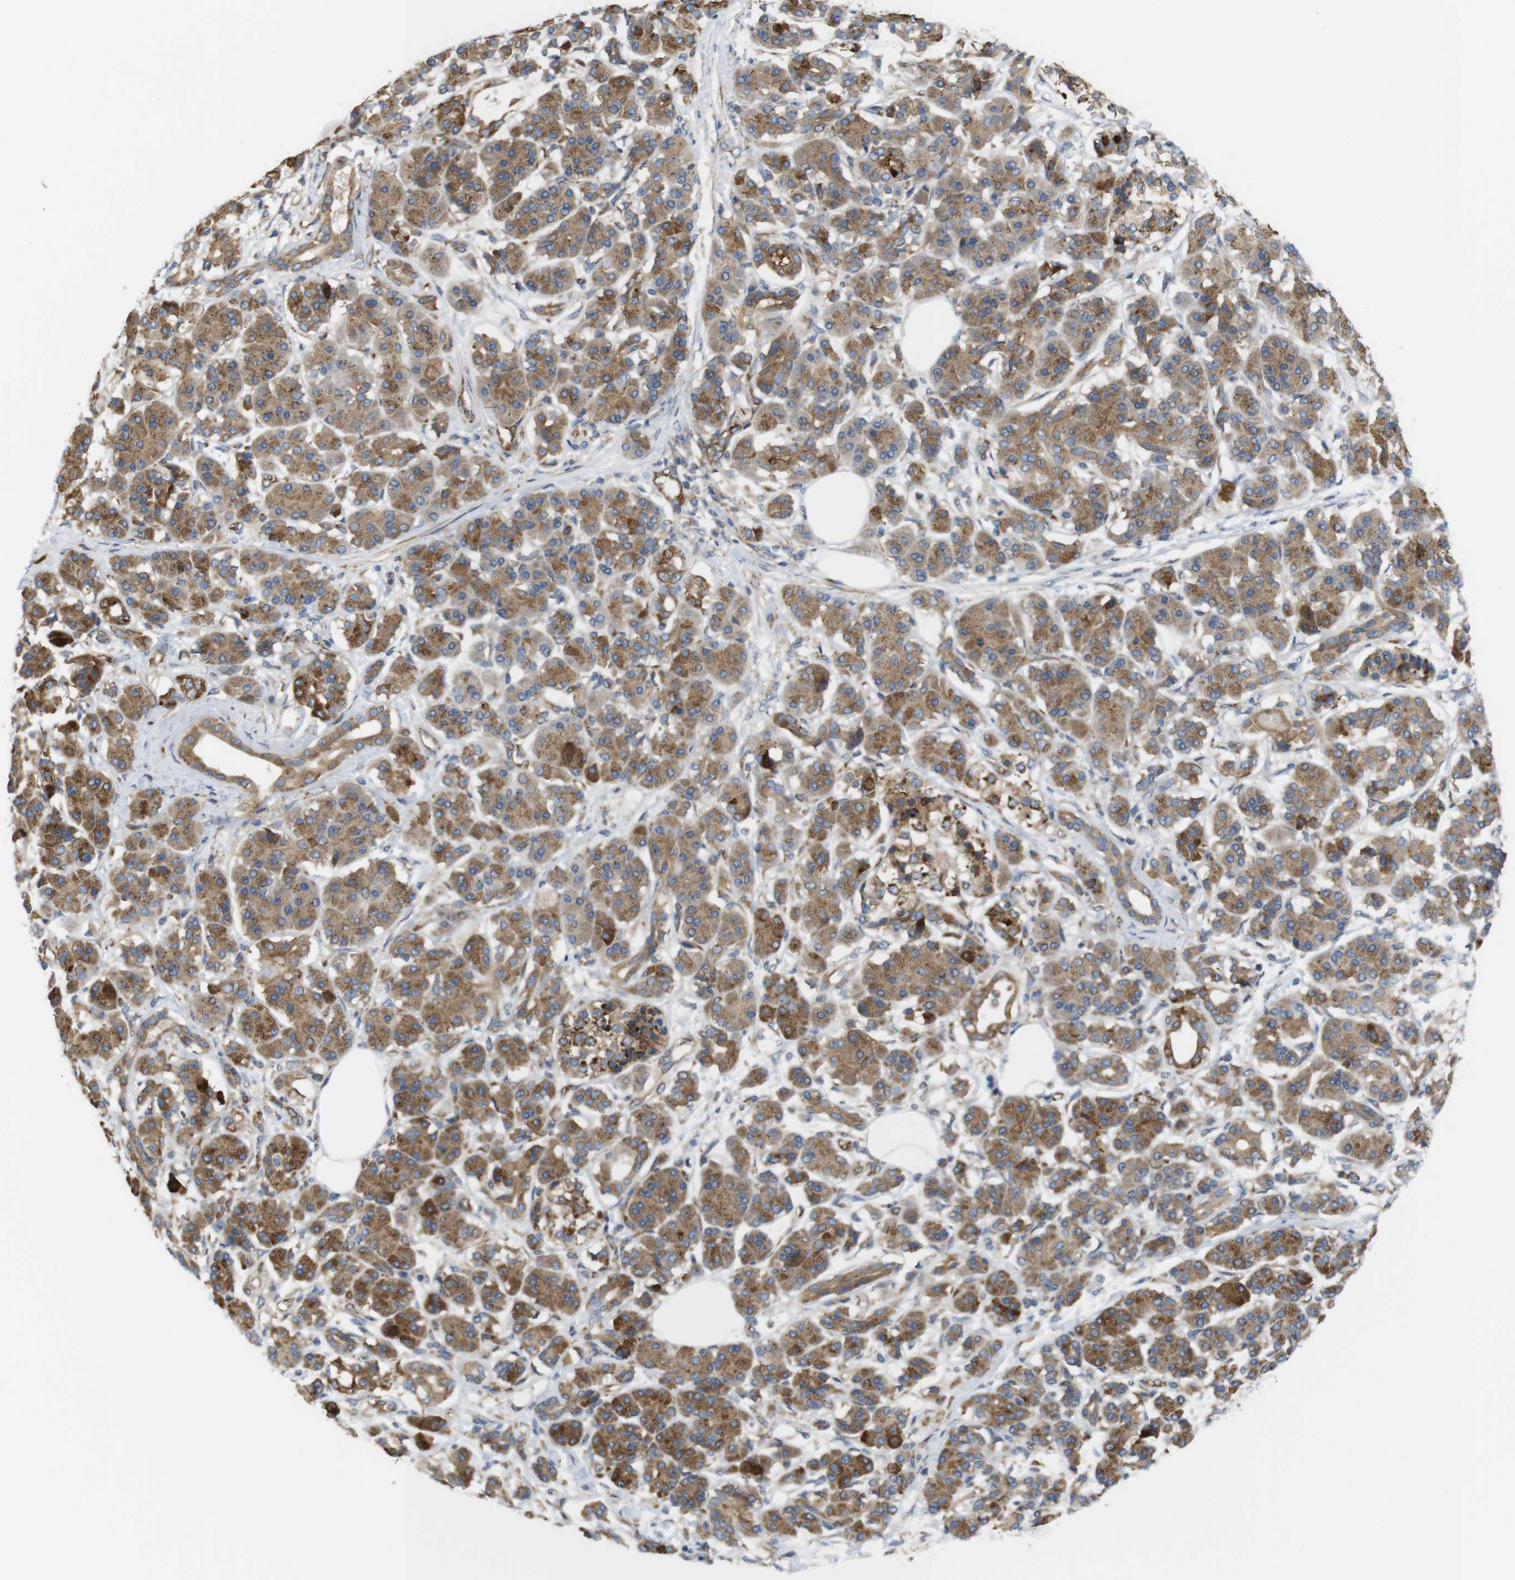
{"staining": {"intensity": "moderate", "quantity": ">75%", "location": "cytoplasmic/membranous"}, "tissue": "pancreatic cancer", "cell_type": "Tumor cells", "image_type": "cancer", "snomed": [{"axis": "morphology", "description": "Adenocarcinoma, NOS"}, {"axis": "topography", "description": "Pancreas"}], "caption": "A high-resolution histopathology image shows immunohistochemistry (IHC) staining of pancreatic cancer (adenocarcinoma), which demonstrates moderate cytoplasmic/membranous staining in approximately >75% of tumor cells. The protein is shown in brown color, while the nuclei are stained blue.", "gene": "PCNX2", "patient": {"sex": "female", "age": 56}}